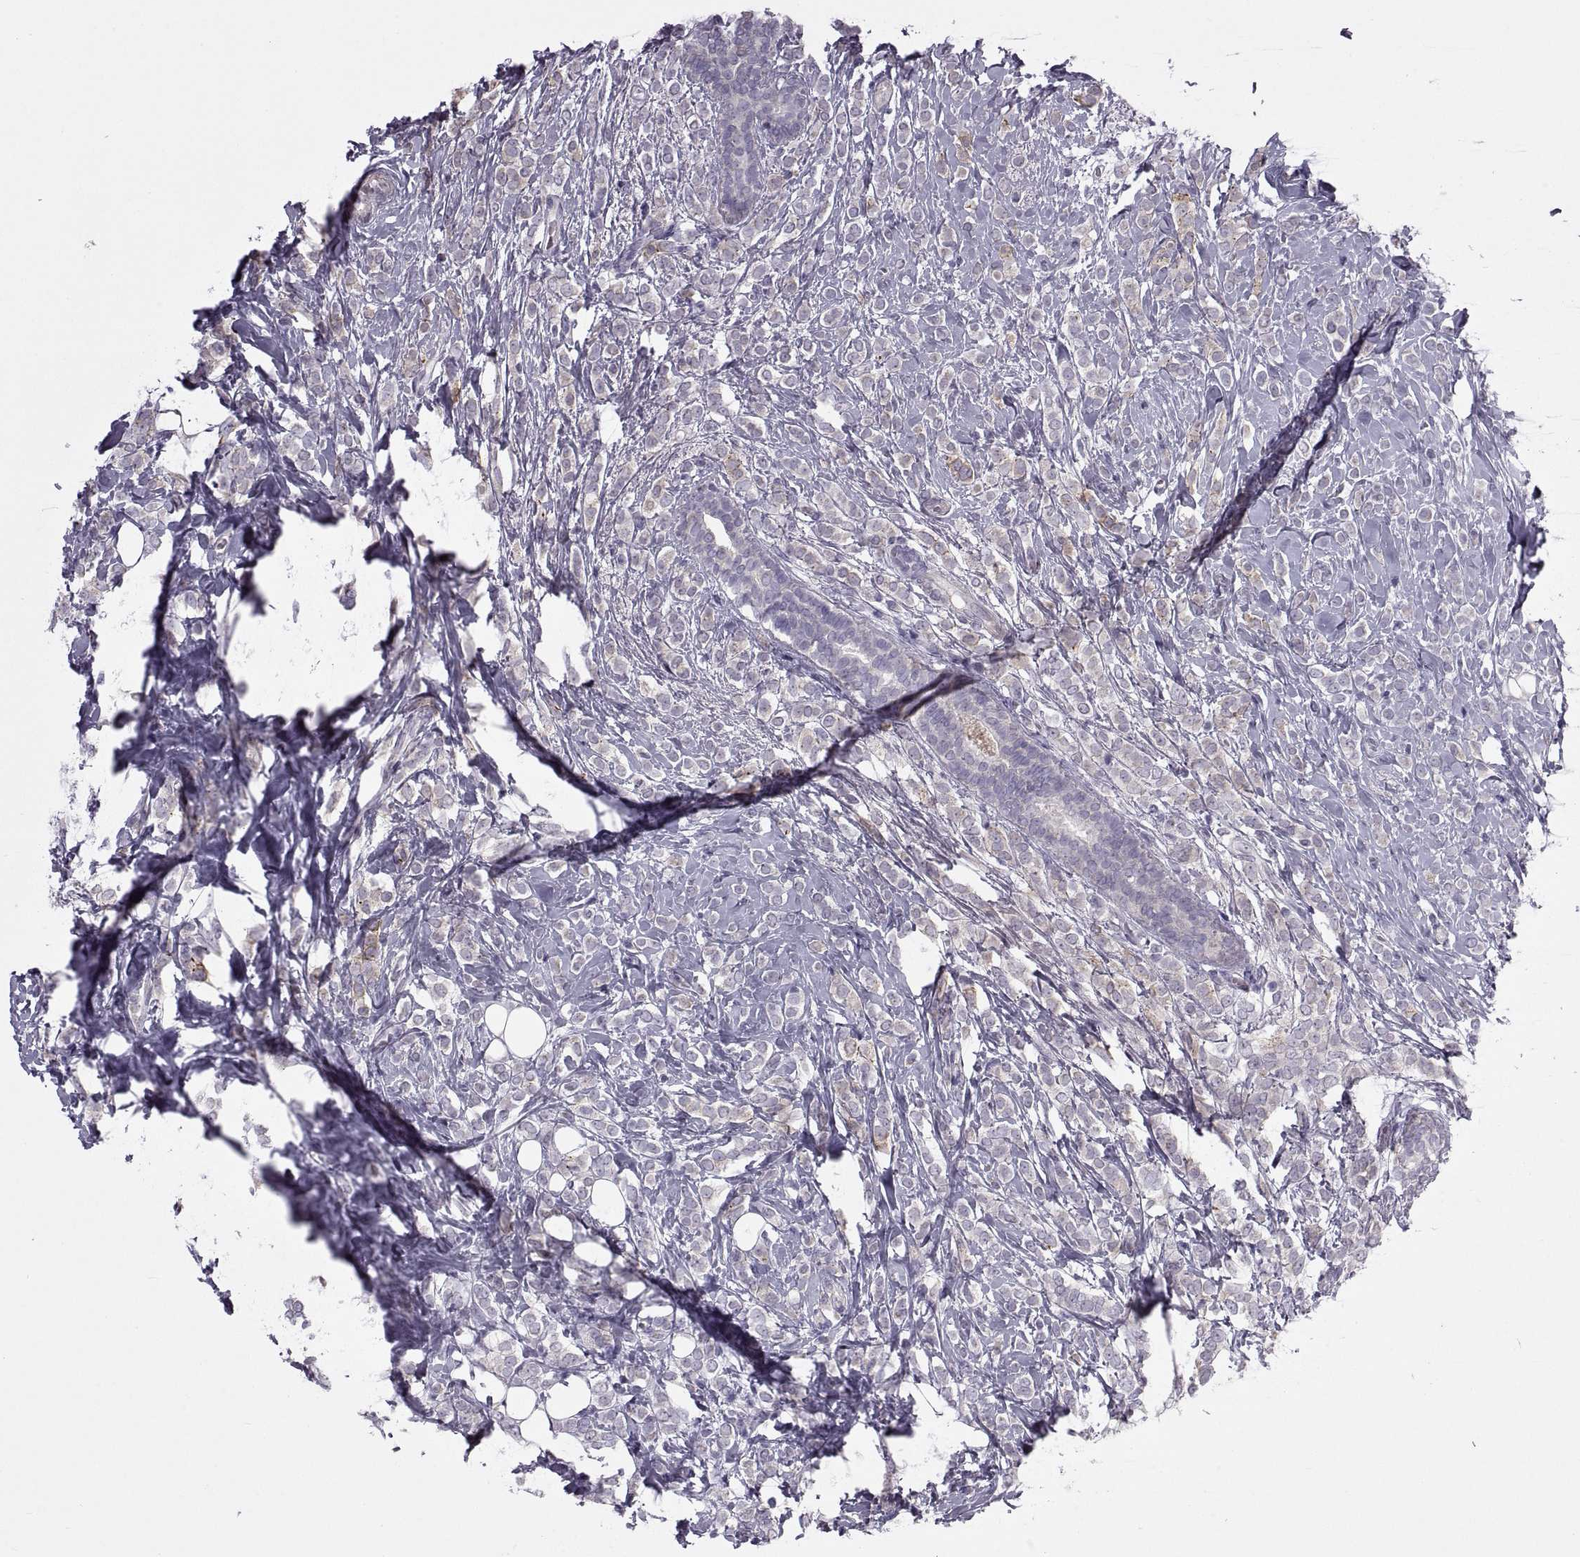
{"staining": {"intensity": "weak", "quantity": "<25%", "location": "cytoplasmic/membranous"}, "tissue": "breast cancer", "cell_type": "Tumor cells", "image_type": "cancer", "snomed": [{"axis": "morphology", "description": "Lobular carcinoma"}, {"axis": "topography", "description": "Breast"}], "caption": "DAB immunohistochemical staining of breast cancer displays no significant staining in tumor cells.", "gene": "RIPK4", "patient": {"sex": "female", "age": 49}}